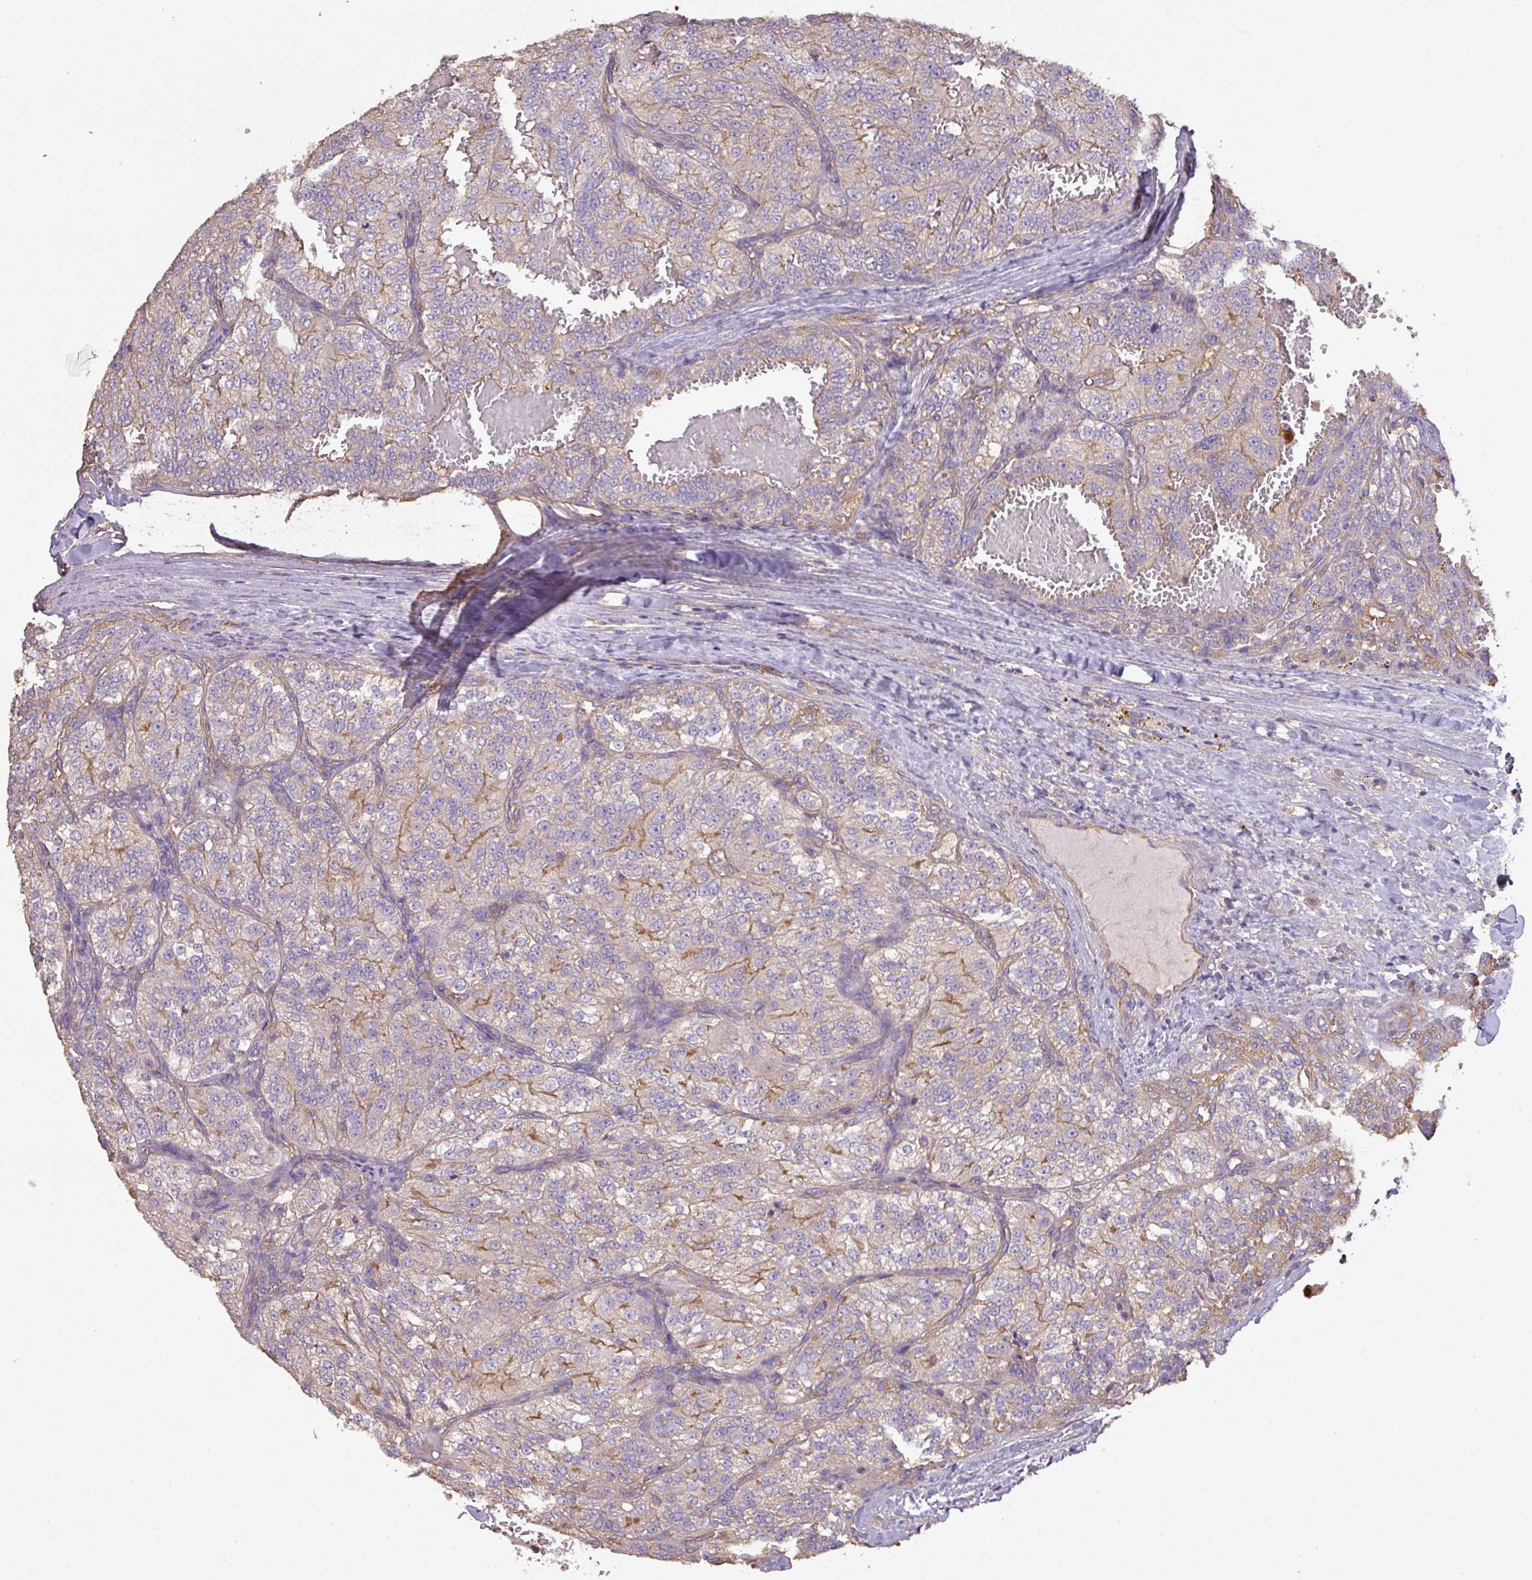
{"staining": {"intensity": "weak", "quantity": "<25%", "location": "cytoplasmic/membranous"}, "tissue": "renal cancer", "cell_type": "Tumor cells", "image_type": "cancer", "snomed": [{"axis": "morphology", "description": "Adenocarcinoma, NOS"}, {"axis": "topography", "description": "Kidney"}], "caption": "Immunohistochemistry image of human renal cancer stained for a protein (brown), which displays no staining in tumor cells.", "gene": "CALML4", "patient": {"sex": "female", "age": 63}}